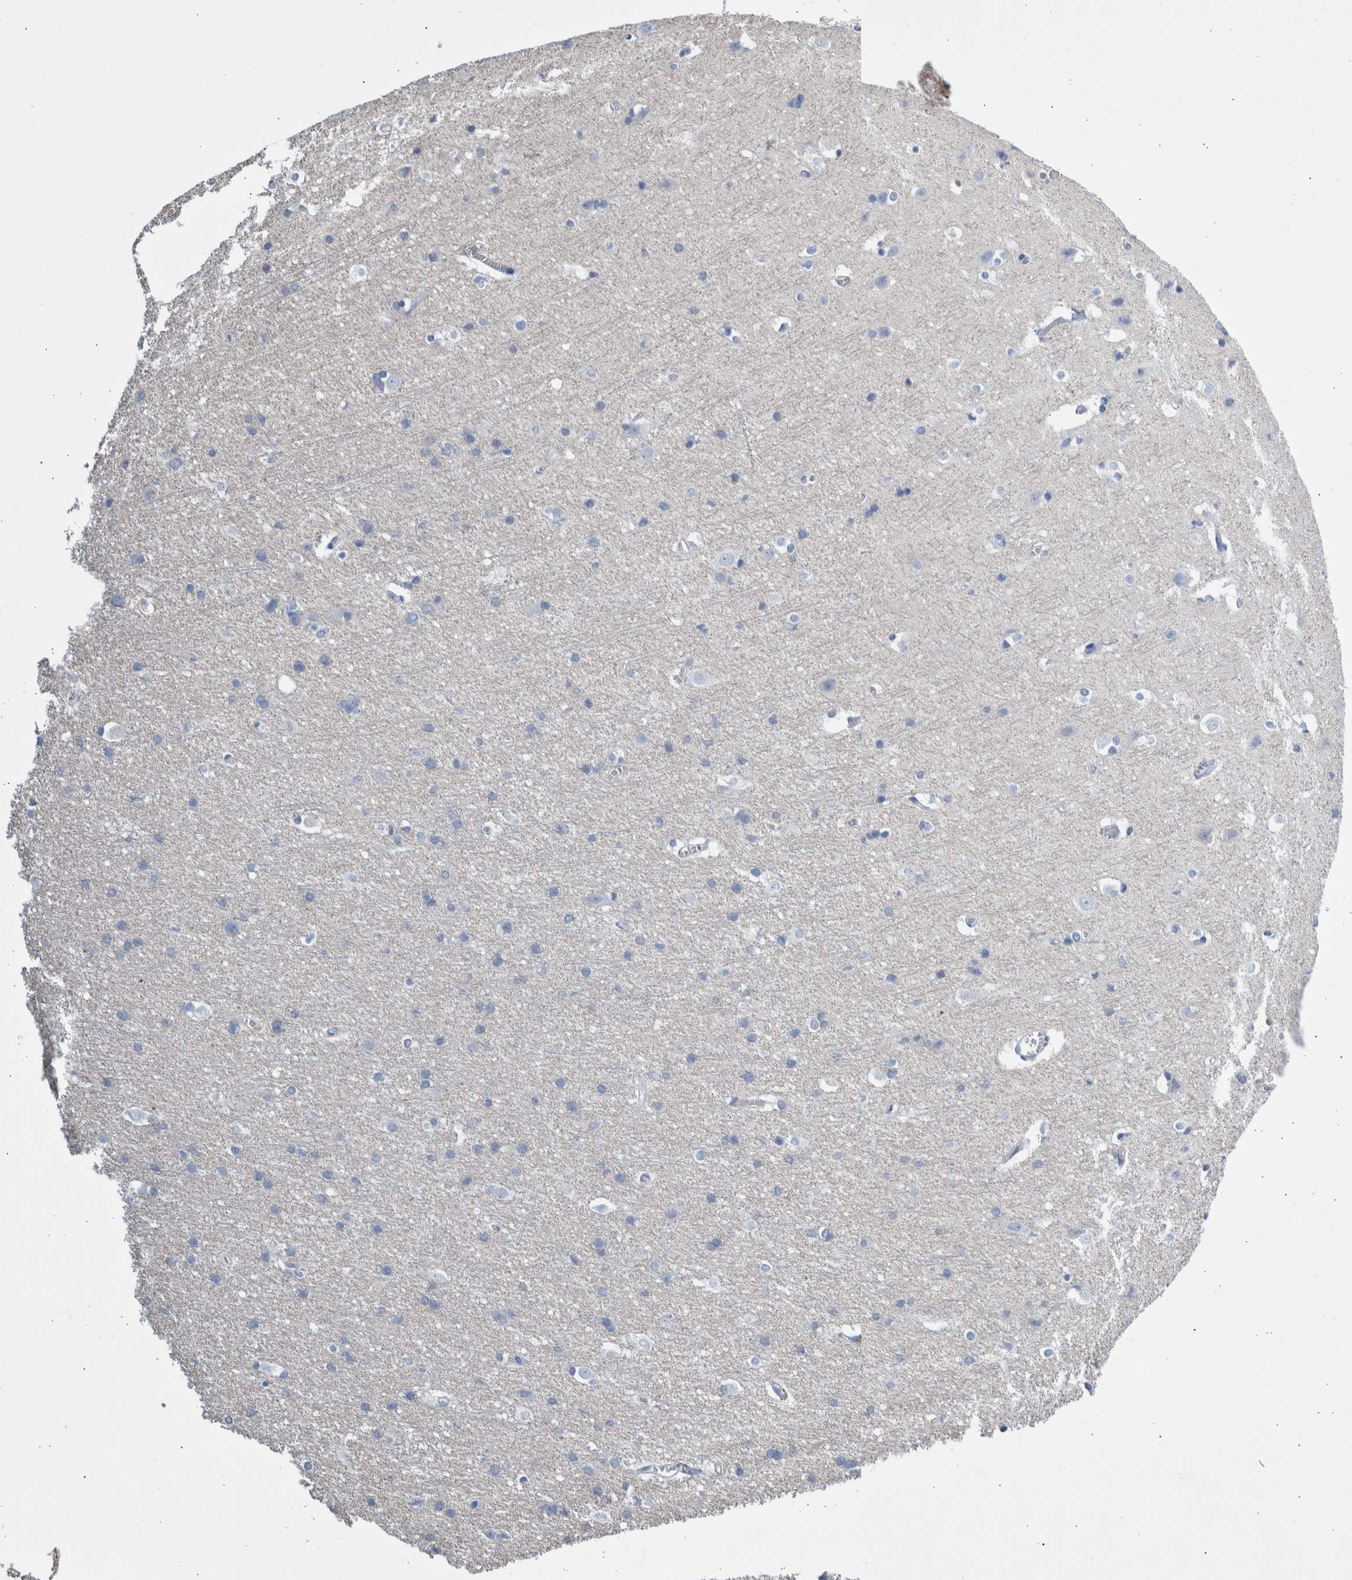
{"staining": {"intensity": "negative", "quantity": "none", "location": "none"}, "tissue": "cerebral cortex", "cell_type": "Endothelial cells", "image_type": "normal", "snomed": [{"axis": "morphology", "description": "Normal tissue, NOS"}, {"axis": "topography", "description": "Cerebral cortex"}], "caption": "IHC photomicrograph of normal cerebral cortex: cerebral cortex stained with DAB (3,3'-diaminobenzidine) exhibits no significant protein staining in endothelial cells.", "gene": "SLC34A3", "patient": {"sex": "male", "age": 54}}